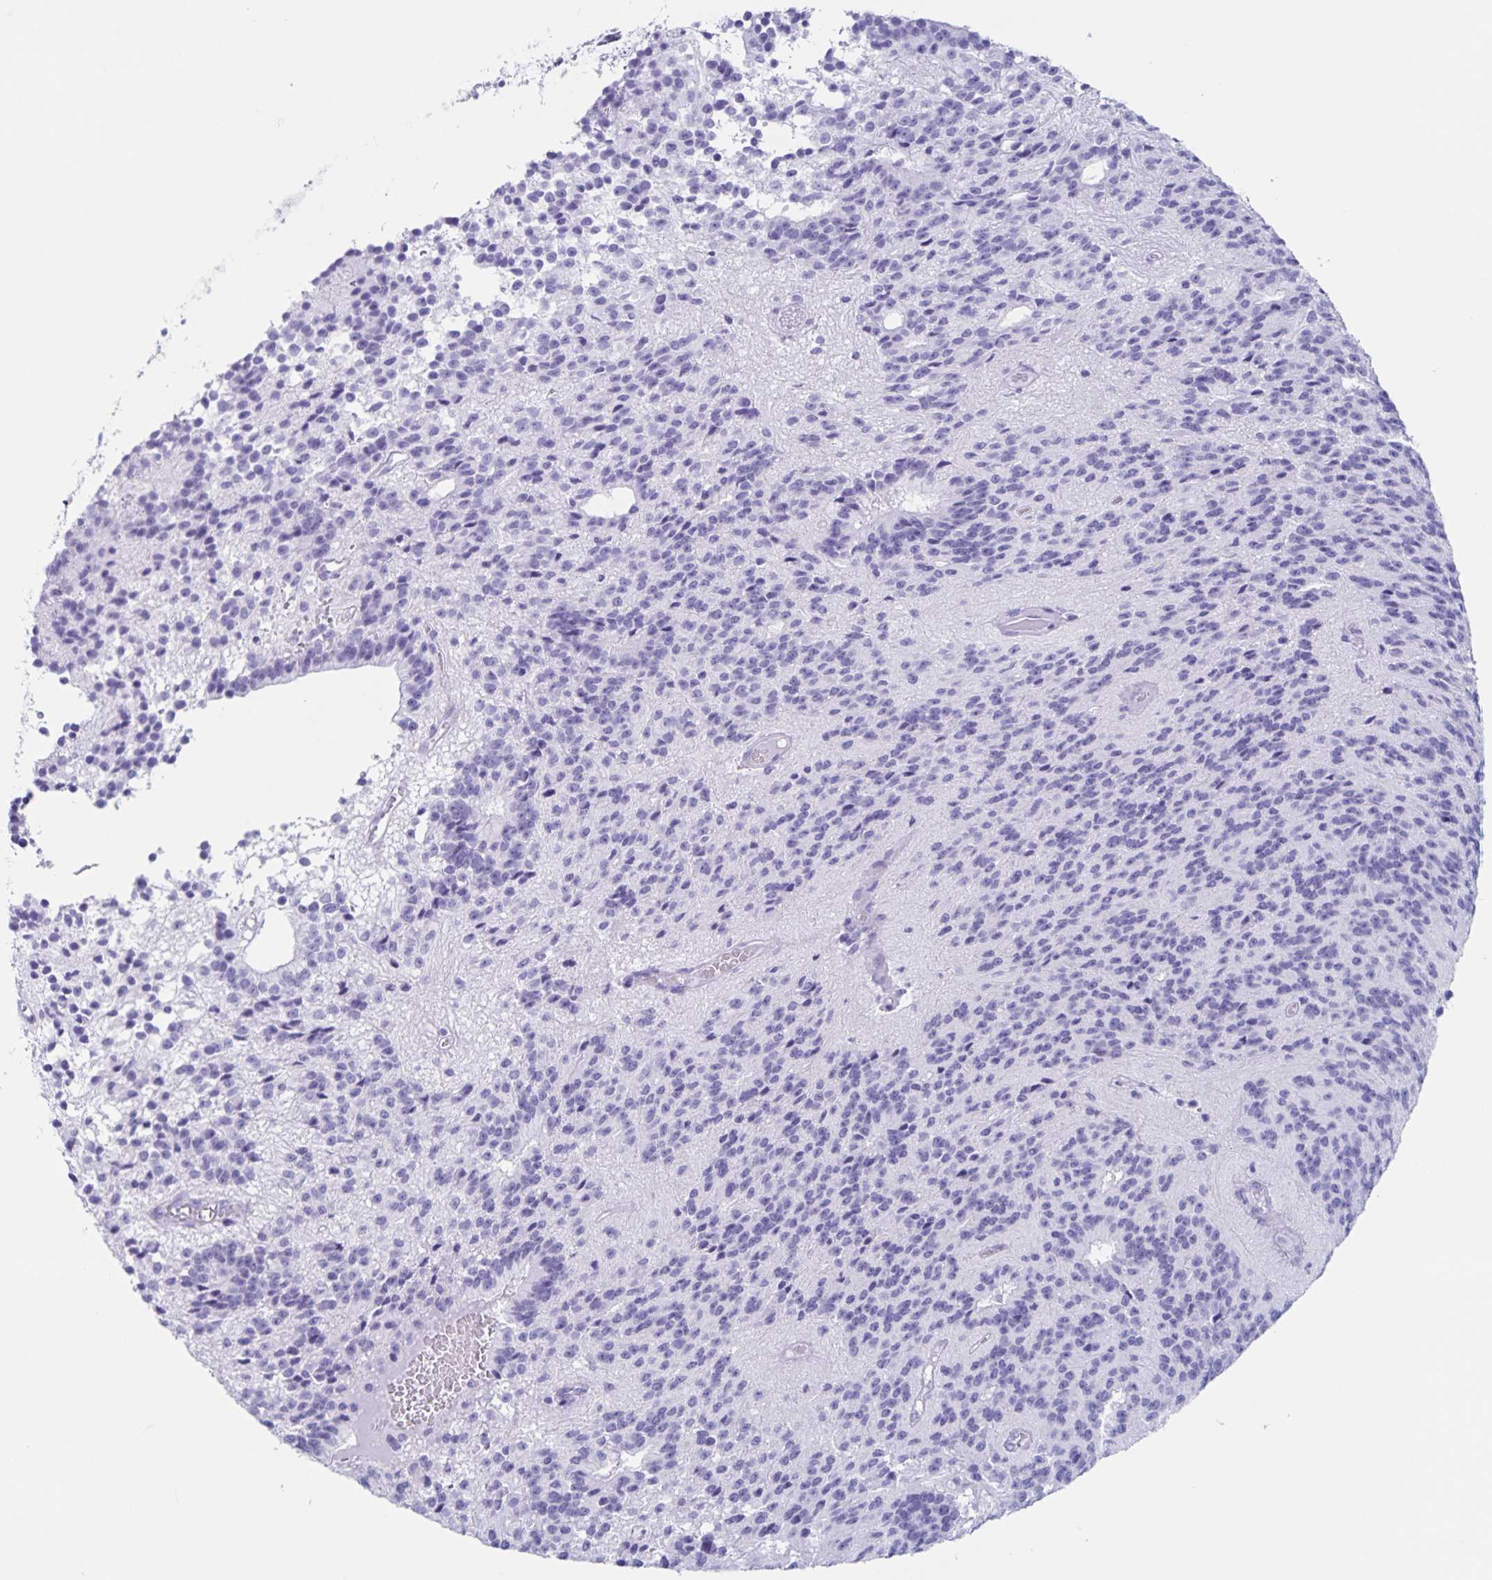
{"staining": {"intensity": "negative", "quantity": "none", "location": "none"}, "tissue": "glioma", "cell_type": "Tumor cells", "image_type": "cancer", "snomed": [{"axis": "morphology", "description": "Glioma, malignant, Low grade"}, {"axis": "topography", "description": "Brain"}], "caption": "There is no significant expression in tumor cells of glioma.", "gene": "C12orf56", "patient": {"sex": "male", "age": 31}}